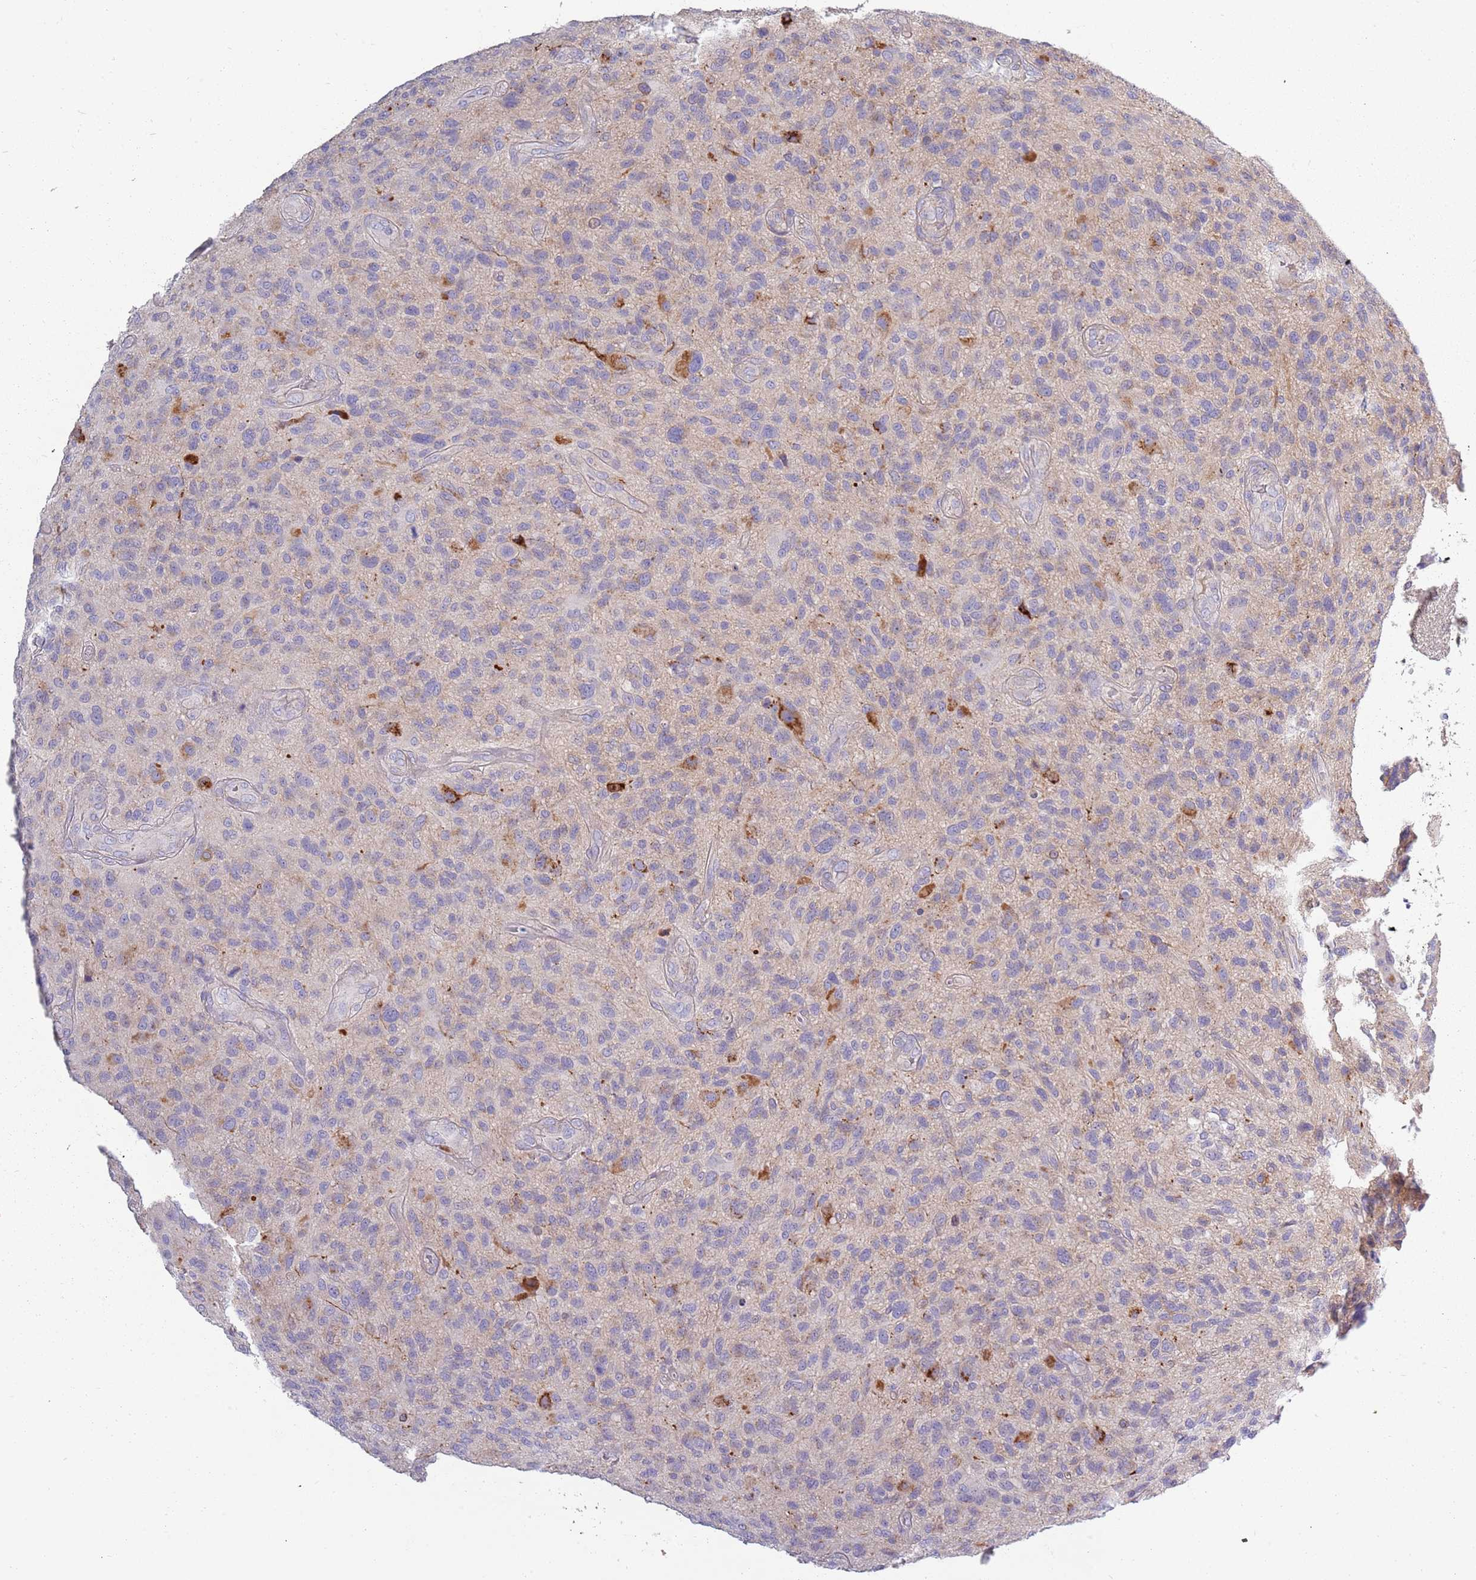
{"staining": {"intensity": "negative", "quantity": "none", "location": "none"}, "tissue": "glioma", "cell_type": "Tumor cells", "image_type": "cancer", "snomed": [{"axis": "morphology", "description": "Glioma, malignant, High grade"}, {"axis": "topography", "description": "Brain"}], "caption": "High power microscopy micrograph of an IHC micrograph of glioma, revealing no significant positivity in tumor cells.", "gene": "TNFRSF6B", "patient": {"sex": "male", "age": 47}}